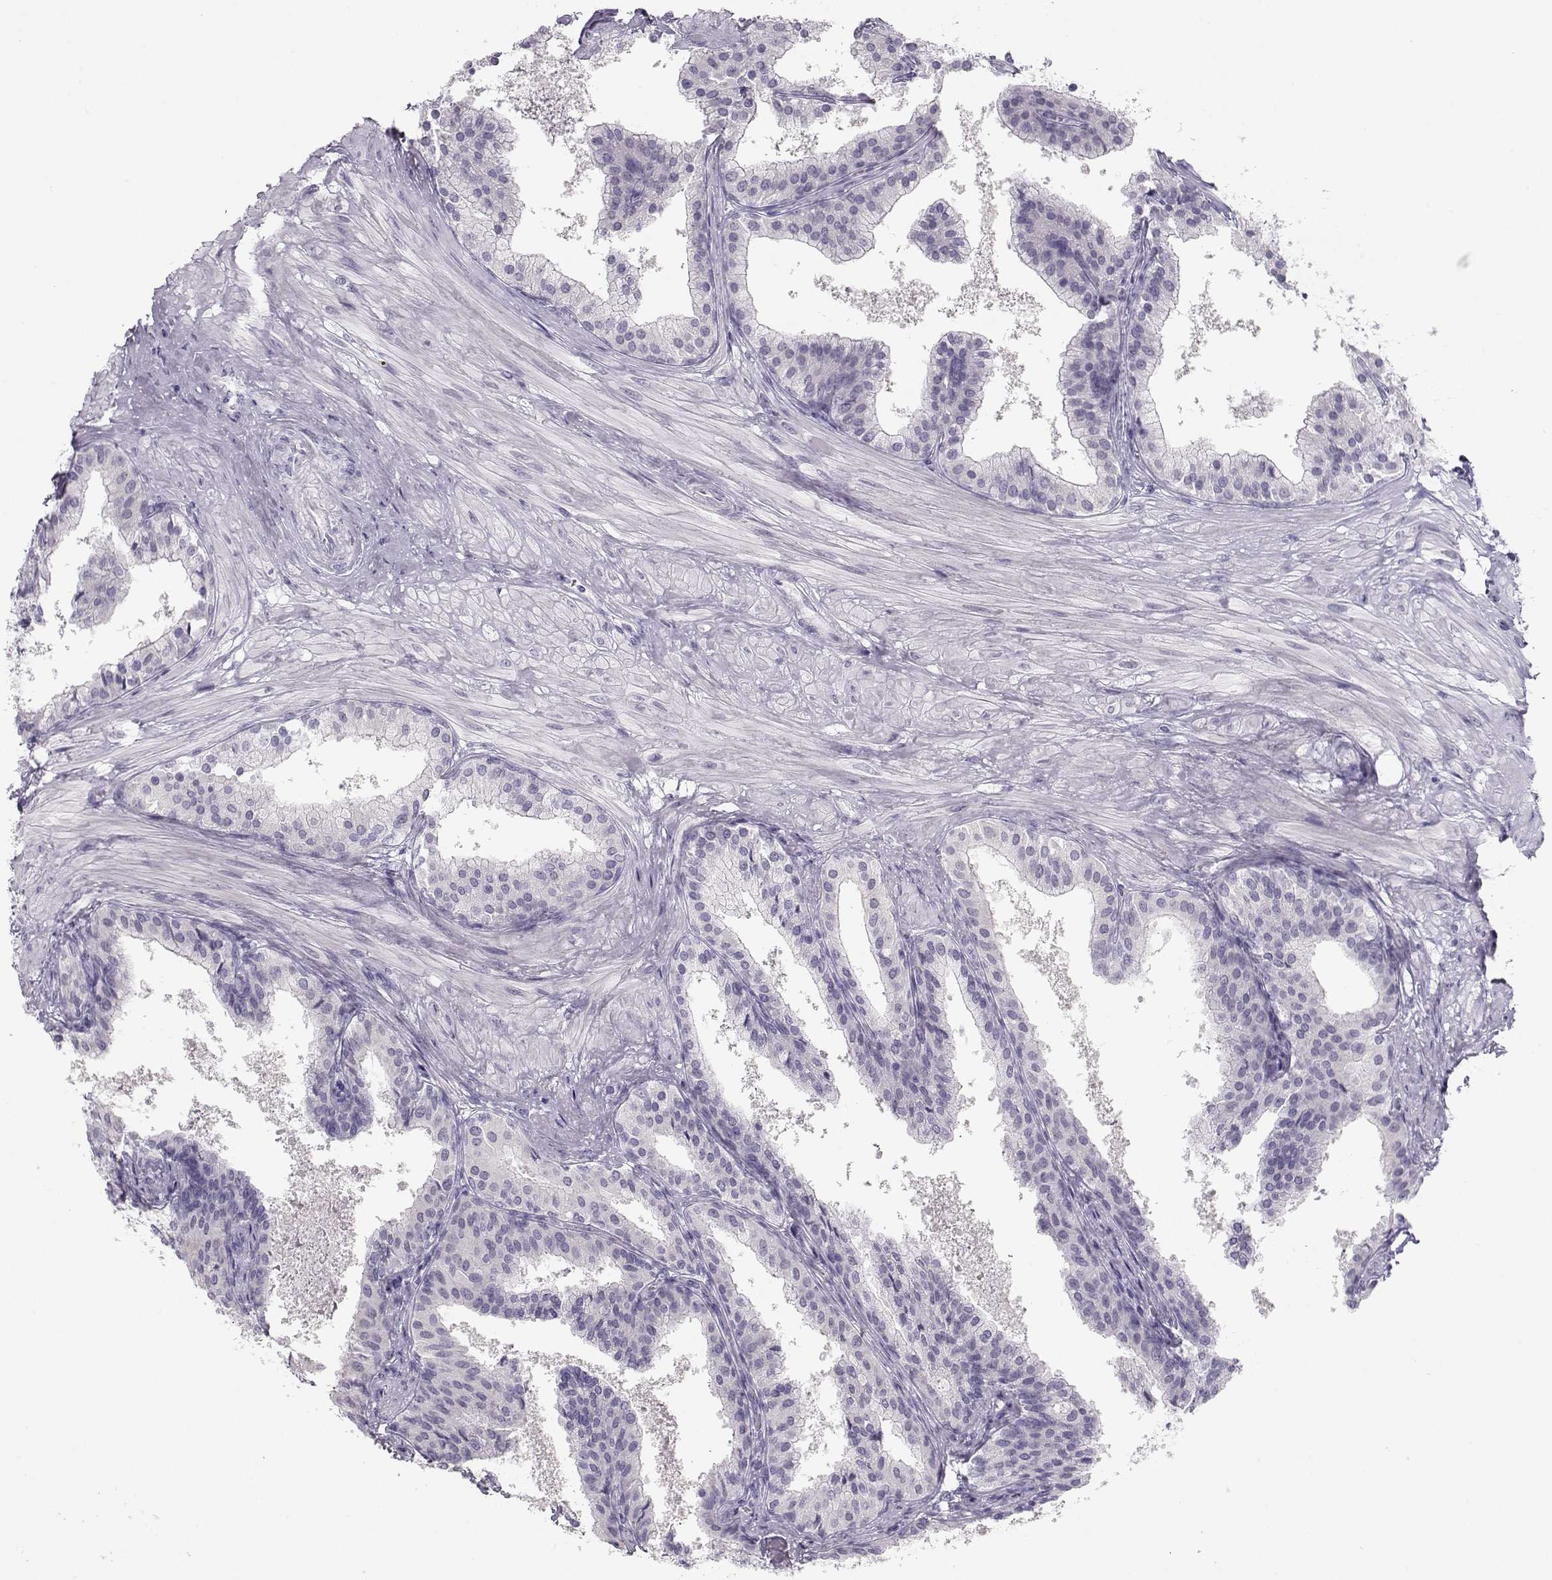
{"staining": {"intensity": "negative", "quantity": "none", "location": "none"}, "tissue": "prostate cancer", "cell_type": "Tumor cells", "image_type": "cancer", "snomed": [{"axis": "morphology", "description": "Adenocarcinoma, Low grade"}, {"axis": "topography", "description": "Prostate"}], "caption": "High magnification brightfield microscopy of low-grade adenocarcinoma (prostate) stained with DAB (3,3'-diaminobenzidine) (brown) and counterstained with hematoxylin (blue): tumor cells show no significant positivity.", "gene": "IMPG1", "patient": {"sex": "male", "age": 56}}